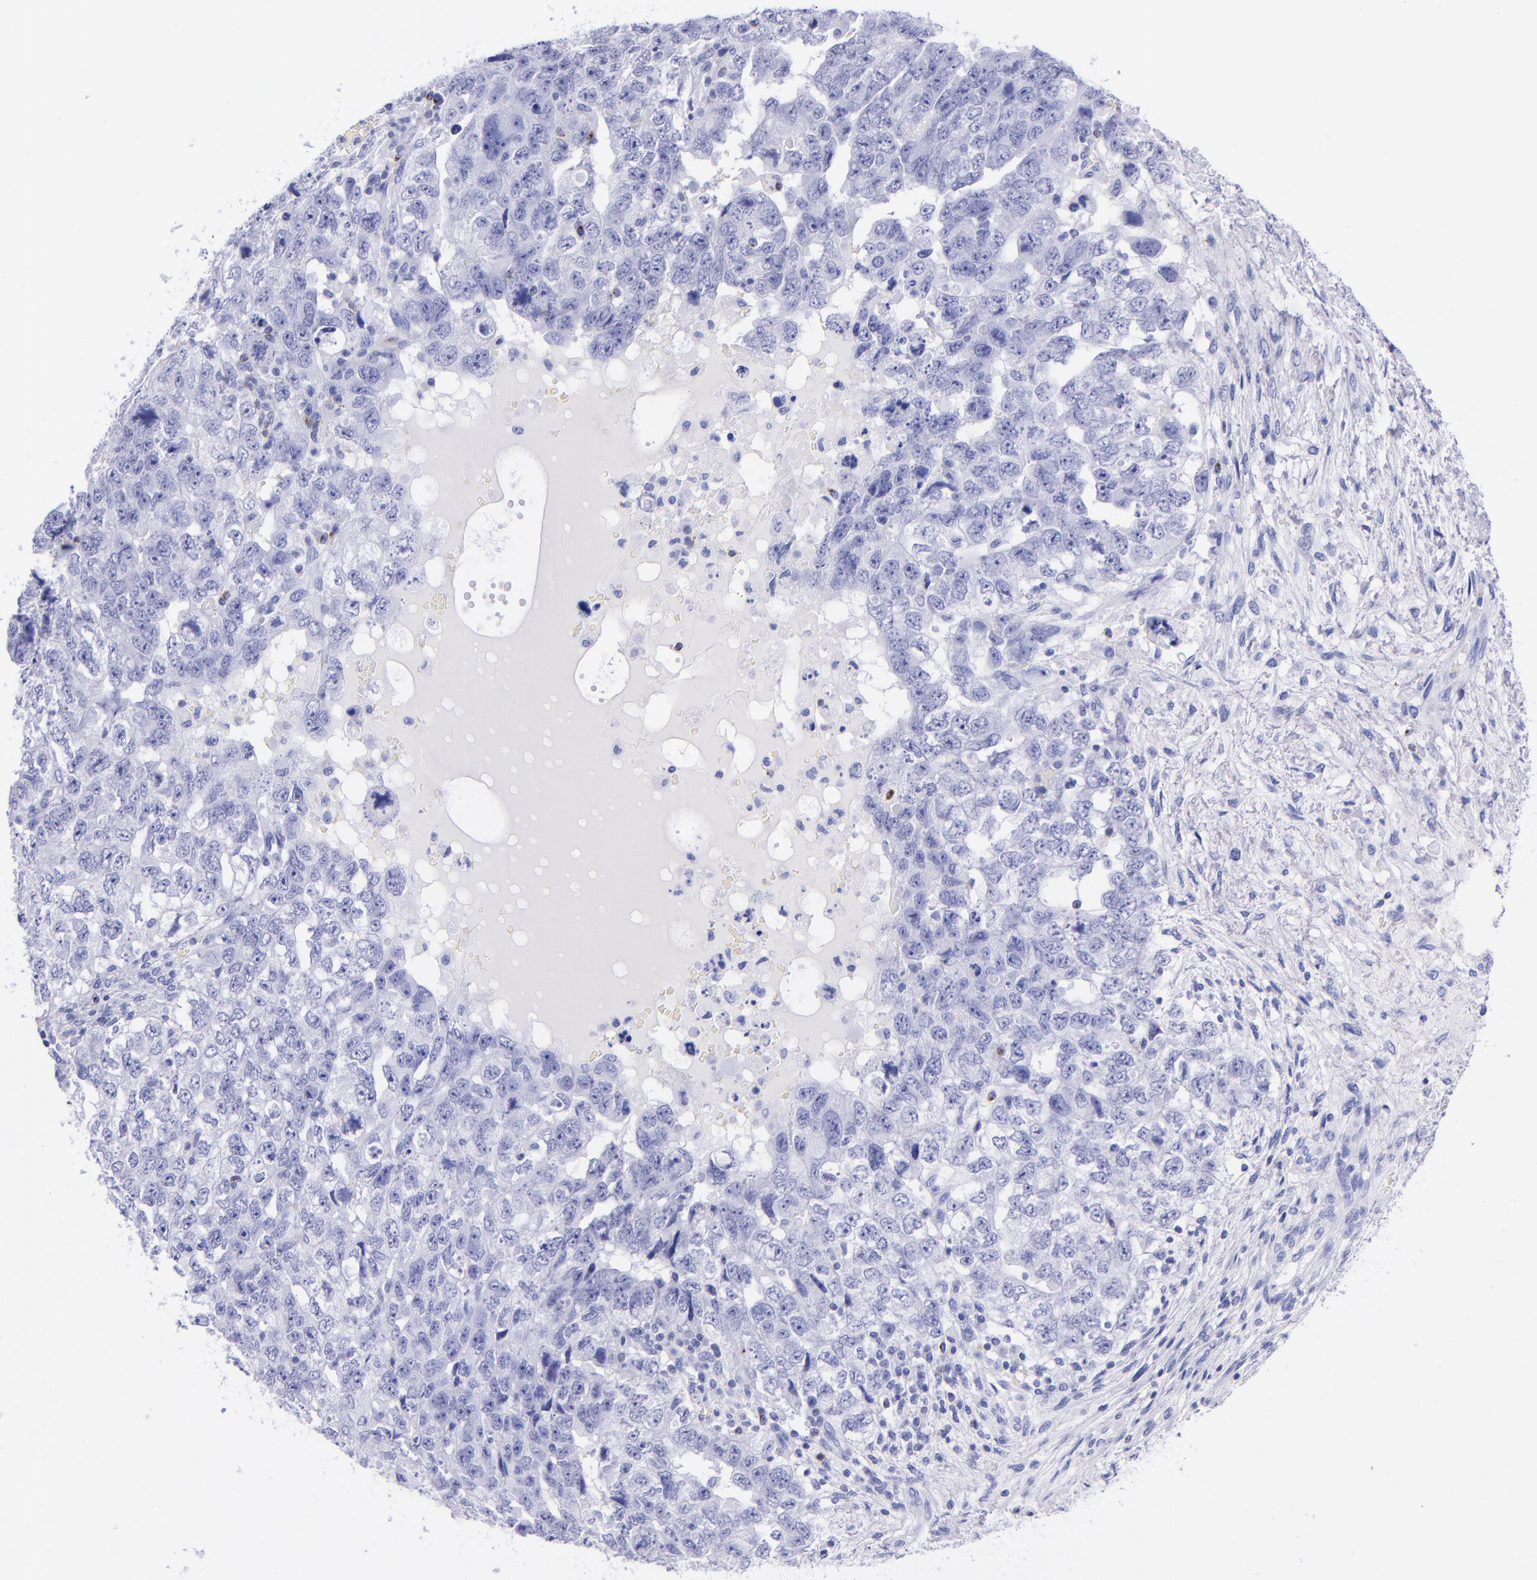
{"staining": {"intensity": "negative", "quantity": "none", "location": "none"}, "tissue": "testis cancer", "cell_type": "Tumor cells", "image_type": "cancer", "snomed": [{"axis": "morphology", "description": "Carcinoma, Embryonal, NOS"}, {"axis": "topography", "description": "Testis"}], "caption": "This image is of embryonal carcinoma (testis) stained with immunohistochemistry to label a protein in brown with the nuclei are counter-stained blue. There is no staining in tumor cells.", "gene": "LAG3", "patient": {"sex": "male", "age": 36}}